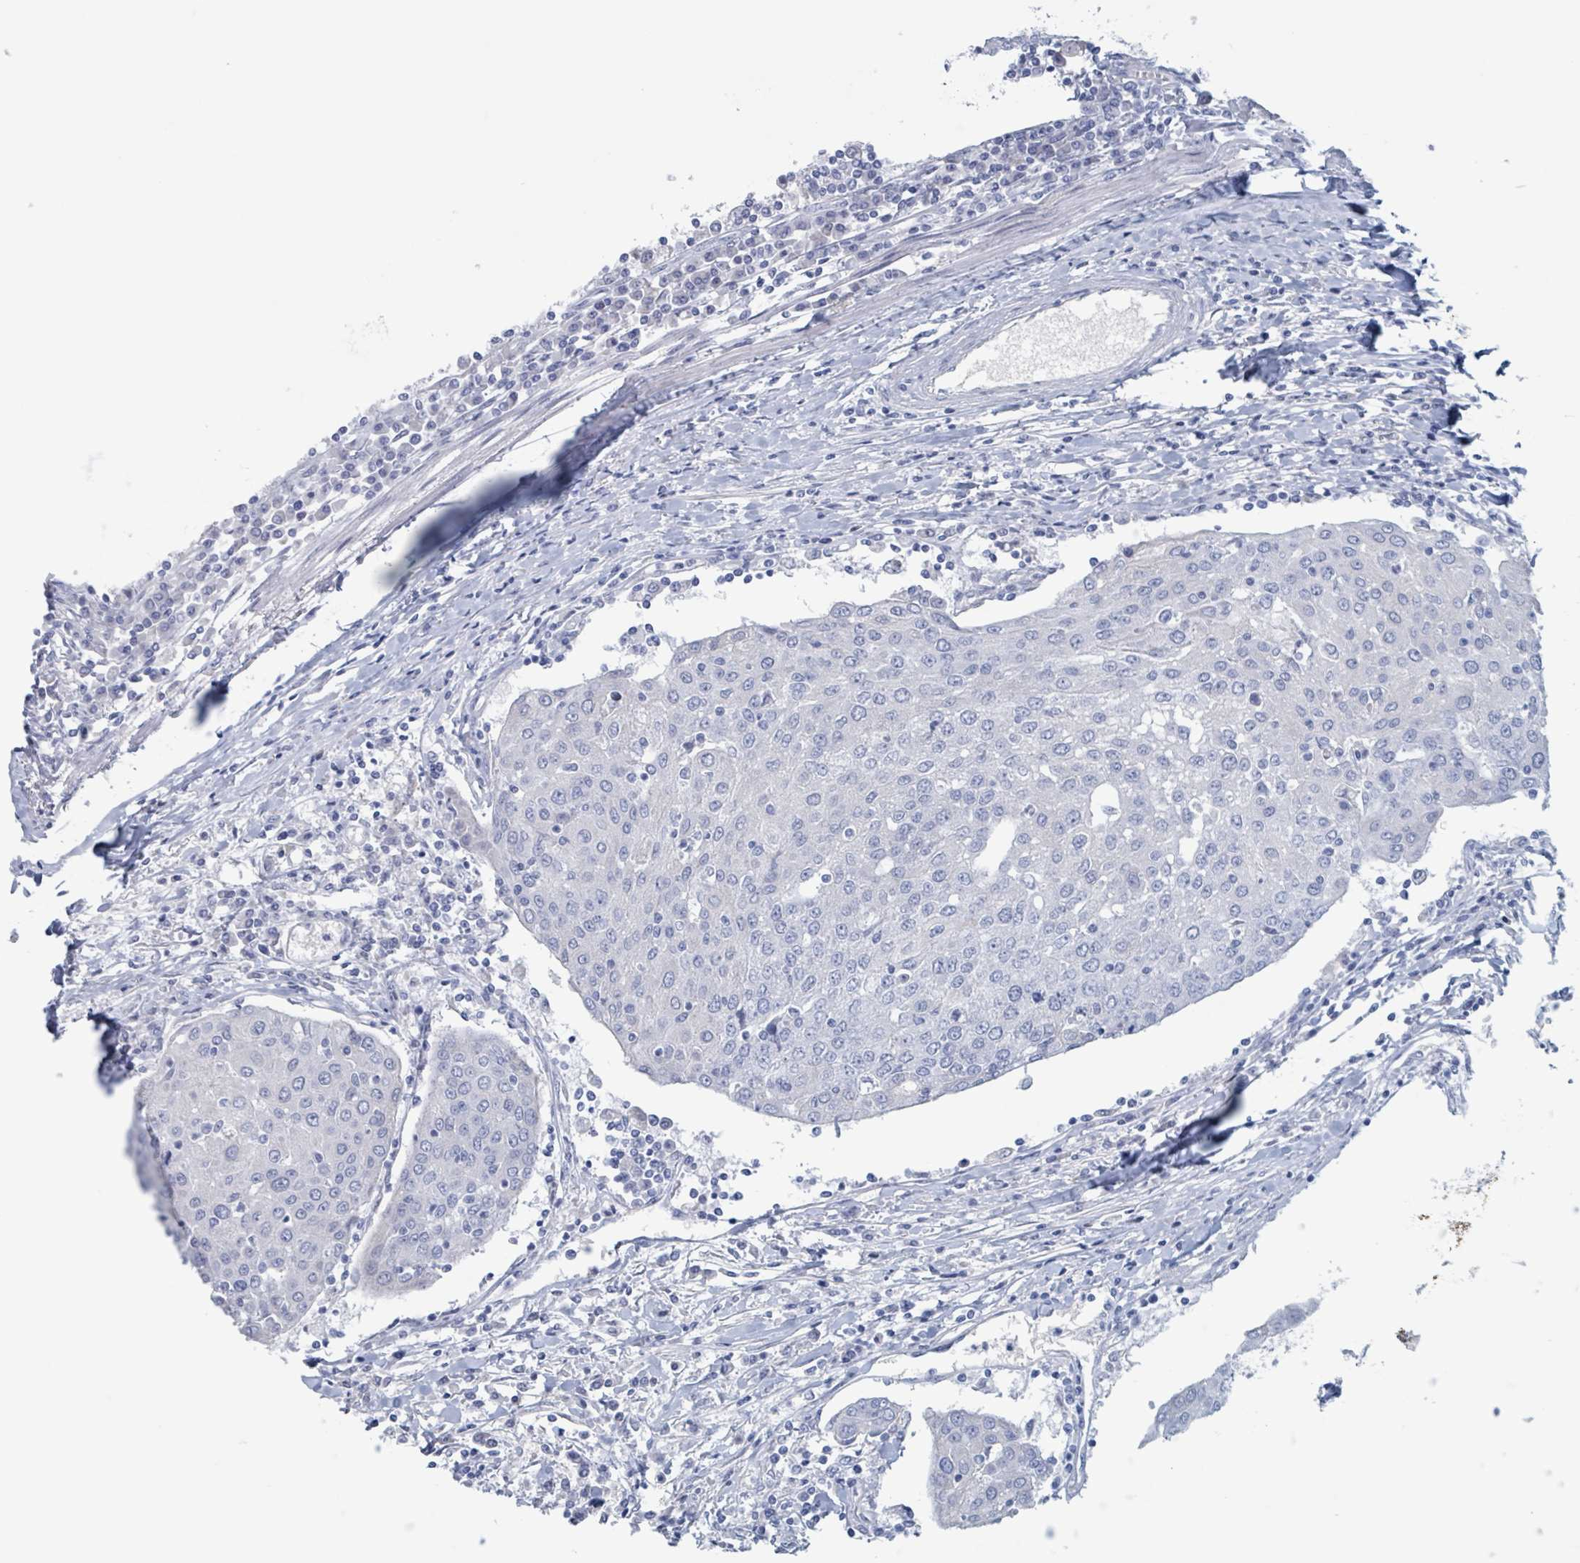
{"staining": {"intensity": "negative", "quantity": "none", "location": "none"}, "tissue": "urothelial cancer", "cell_type": "Tumor cells", "image_type": "cancer", "snomed": [{"axis": "morphology", "description": "Urothelial carcinoma, High grade"}, {"axis": "topography", "description": "Urinary bladder"}], "caption": "Immunohistochemistry (IHC) image of neoplastic tissue: urothelial cancer stained with DAB shows no significant protein expression in tumor cells.", "gene": "KLK4", "patient": {"sex": "female", "age": 85}}